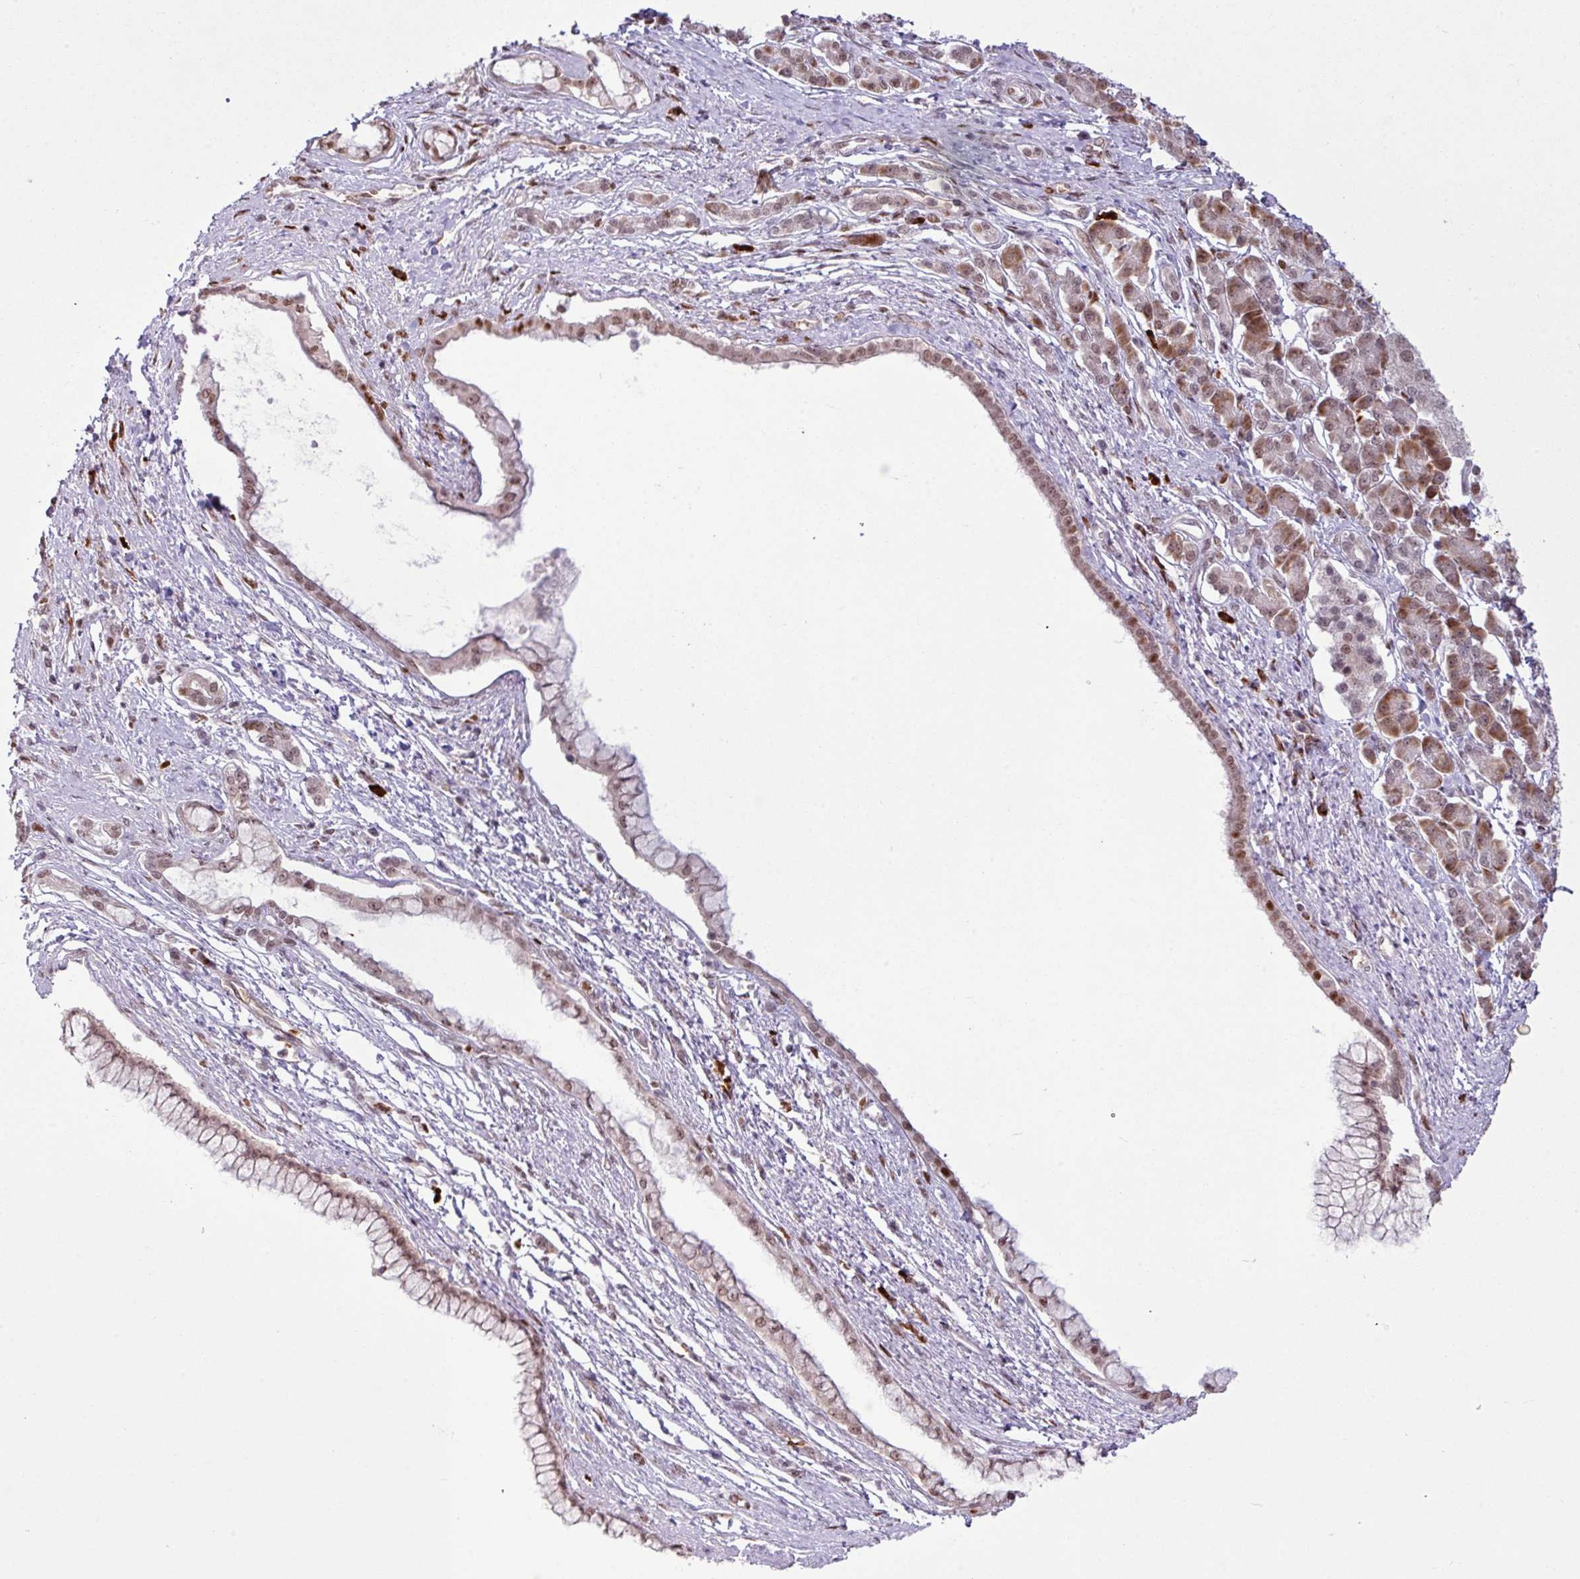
{"staining": {"intensity": "moderate", "quantity": ">75%", "location": "nuclear"}, "tissue": "pancreatic cancer", "cell_type": "Tumor cells", "image_type": "cancer", "snomed": [{"axis": "morphology", "description": "Adenocarcinoma, NOS"}, {"axis": "topography", "description": "Pancreas"}], "caption": "High-power microscopy captured an IHC histopathology image of pancreatic cancer, revealing moderate nuclear expression in approximately >75% of tumor cells. (brown staining indicates protein expression, while blue staining denotes nuclei).", "gene": "PRDM5", "patient": {"sex": "male", "age": 70}}